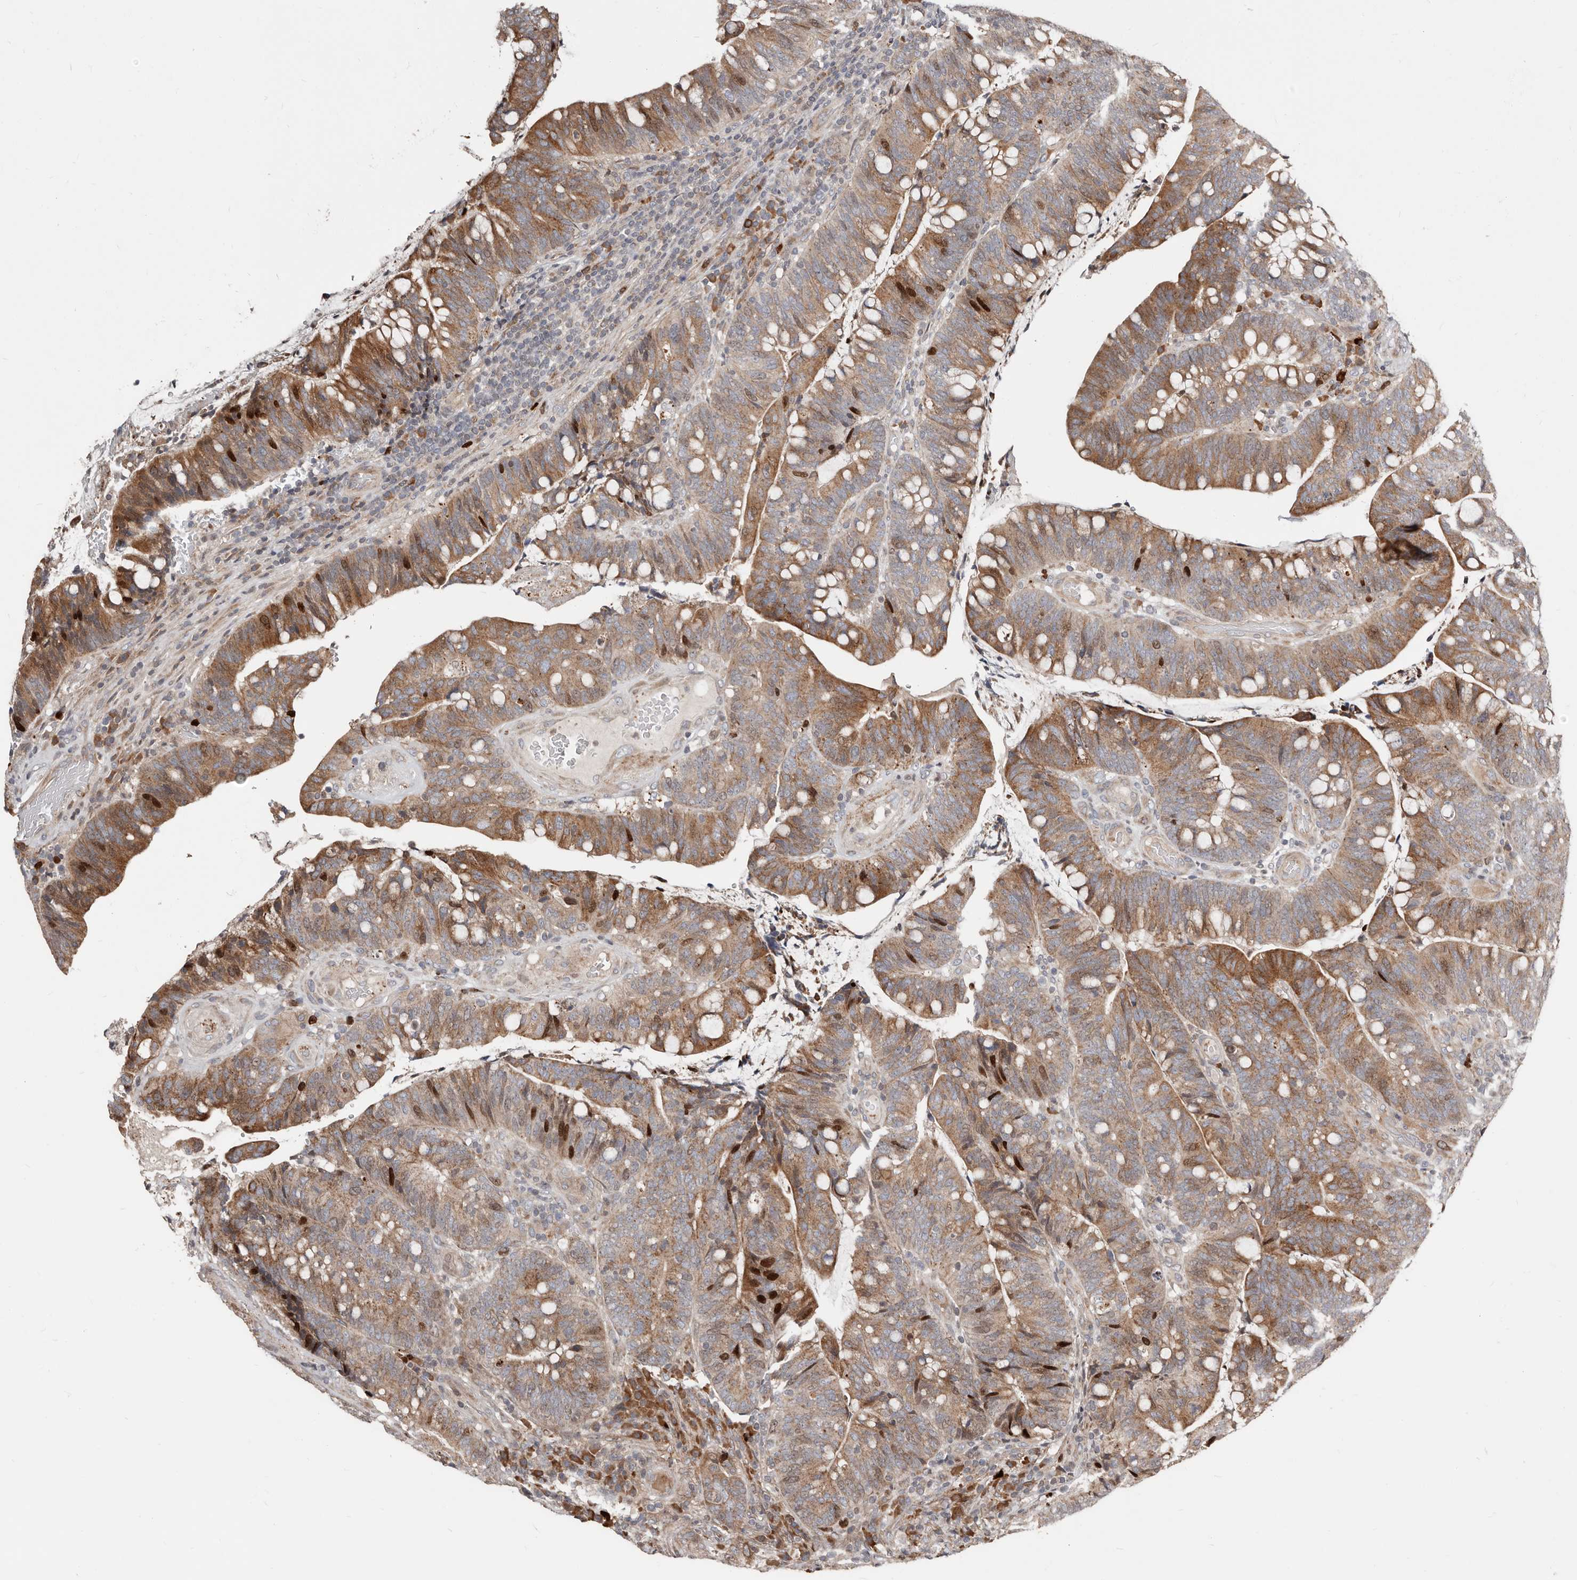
{"staining": {"intensity": "moderate", "quantity": ">75%", "location": "cytoplasmic/membranous,nuclear"}, "tissue": "colorectal cancer", "cell_type": "Tumor cells", "image_type": "cancer", "snomed": [{"axis": "morphology", "description": "Adenocarcinoma, NOS"}, {"axis": "topography", "description": "Colon"}], "caption": "An immunohistochemistry micrograph of neoplastic tissue is shown. Protein staining in brown labels moderate cytoplasmic/membranous and nuclear positivity in colorectal cancer within tumor cells.", "gene": "SMYD4", "patient": {"sex": "female", "age": 66}}